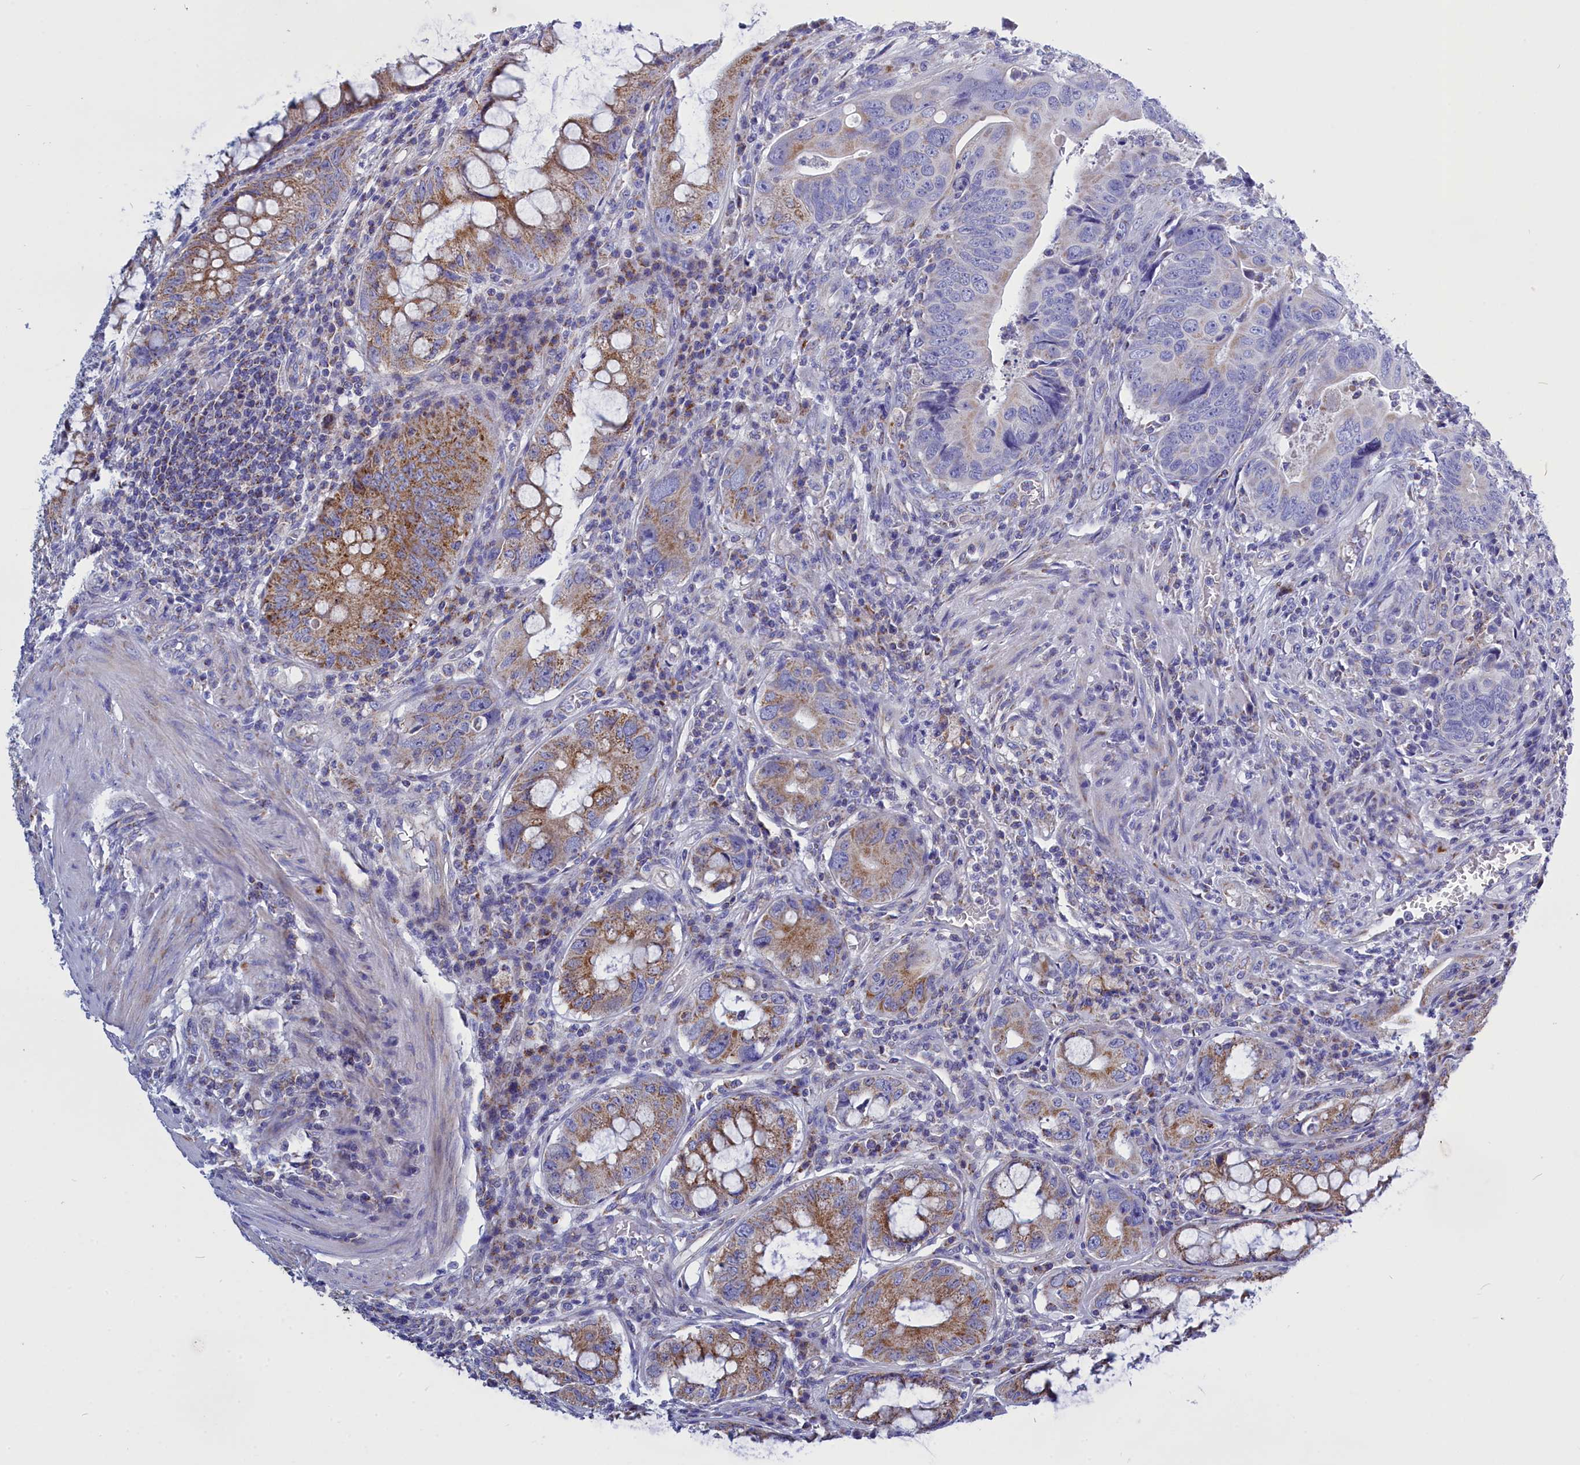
{"staining": {"intensity": "moderate", "quantity": "25%-75%", "location": "cytoplasmic/membranous"}, "tissue": "colorectal cancer", "cell_type": "Tumor cells", "image_type": "cancer", "snomed": [{"axis": "morphology", "description": "Adenocarcinoma, NOS"}, {"axis": "topography", "description": "Rectum"}], "caption": "A photomicrograph of human colorectal cancer (adenocarcinoma) stained for a protein shows moderate cytoplasmic/membranous brown staining in tumor cells. (Brightfield microscopy of DAB IHC at high magnification).", "gene": "CCRL2", "patient": {"sex": "female", "age": 78}}